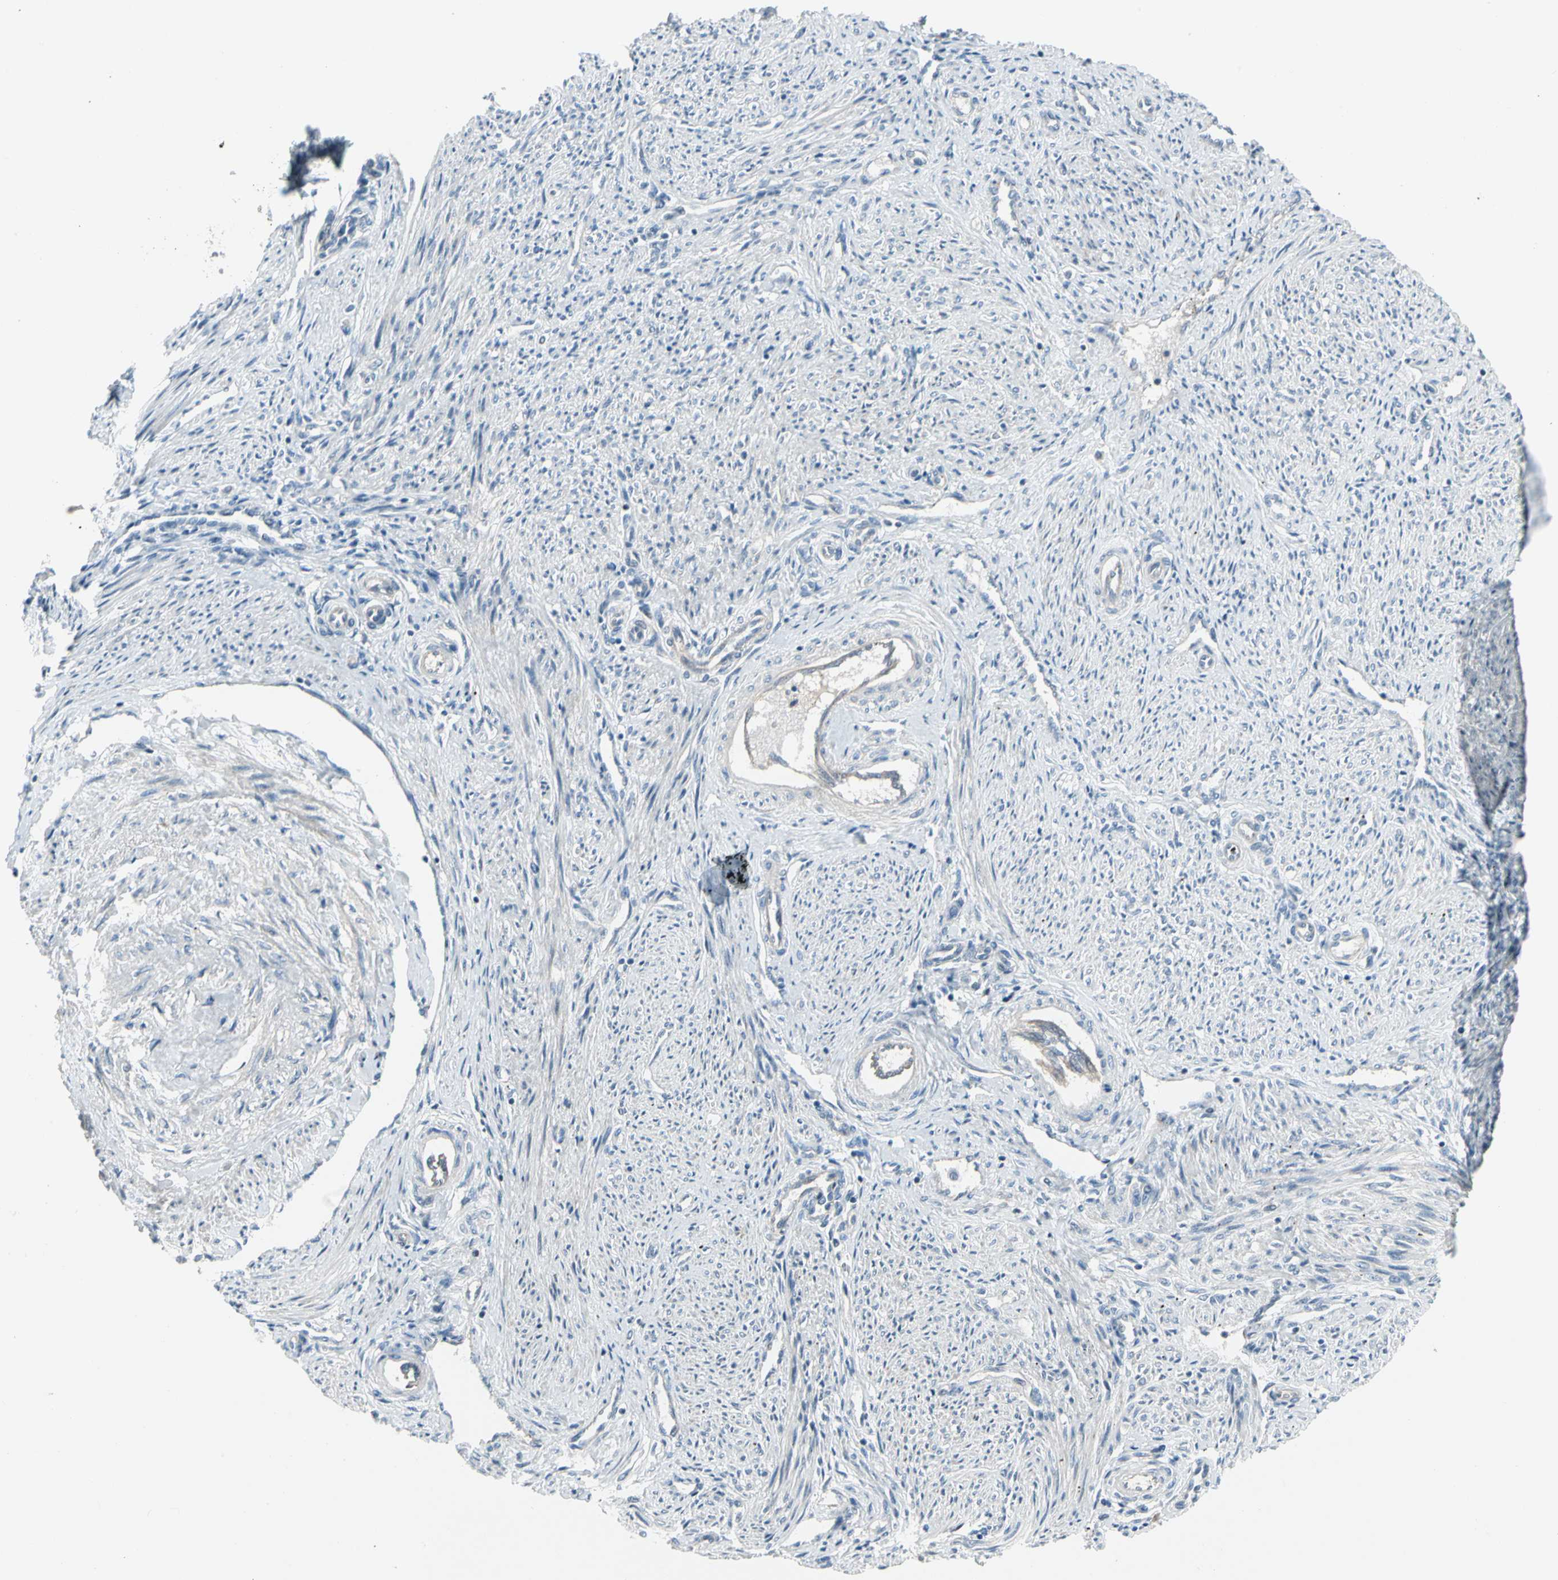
{"staining": {"intensity": "weak", "quantity": "25%-75%", "location": "cytoplasmic/membranous"}, "tissue": "endometrium", "cell_type": "Cells in endometrial stroma", "image_type": "normal", "snomed": [{"axis": "morphology", "description": "Normal tissue, NOS"}, {"axis": "topography", "description": "Endometrium"}], "caption": "The histopathology image demonstrates immunohistochemical staining of unremarkable endometrium. There is weak cytoplasmic/membranous expression is appreciated in about 25%-75% of cells in endometrial stroma. (brown staining indicates protein expression, while blue staining denotes nuclei).", "gene": "PANK2", "patient": {"sex": "female", "age": 42}}